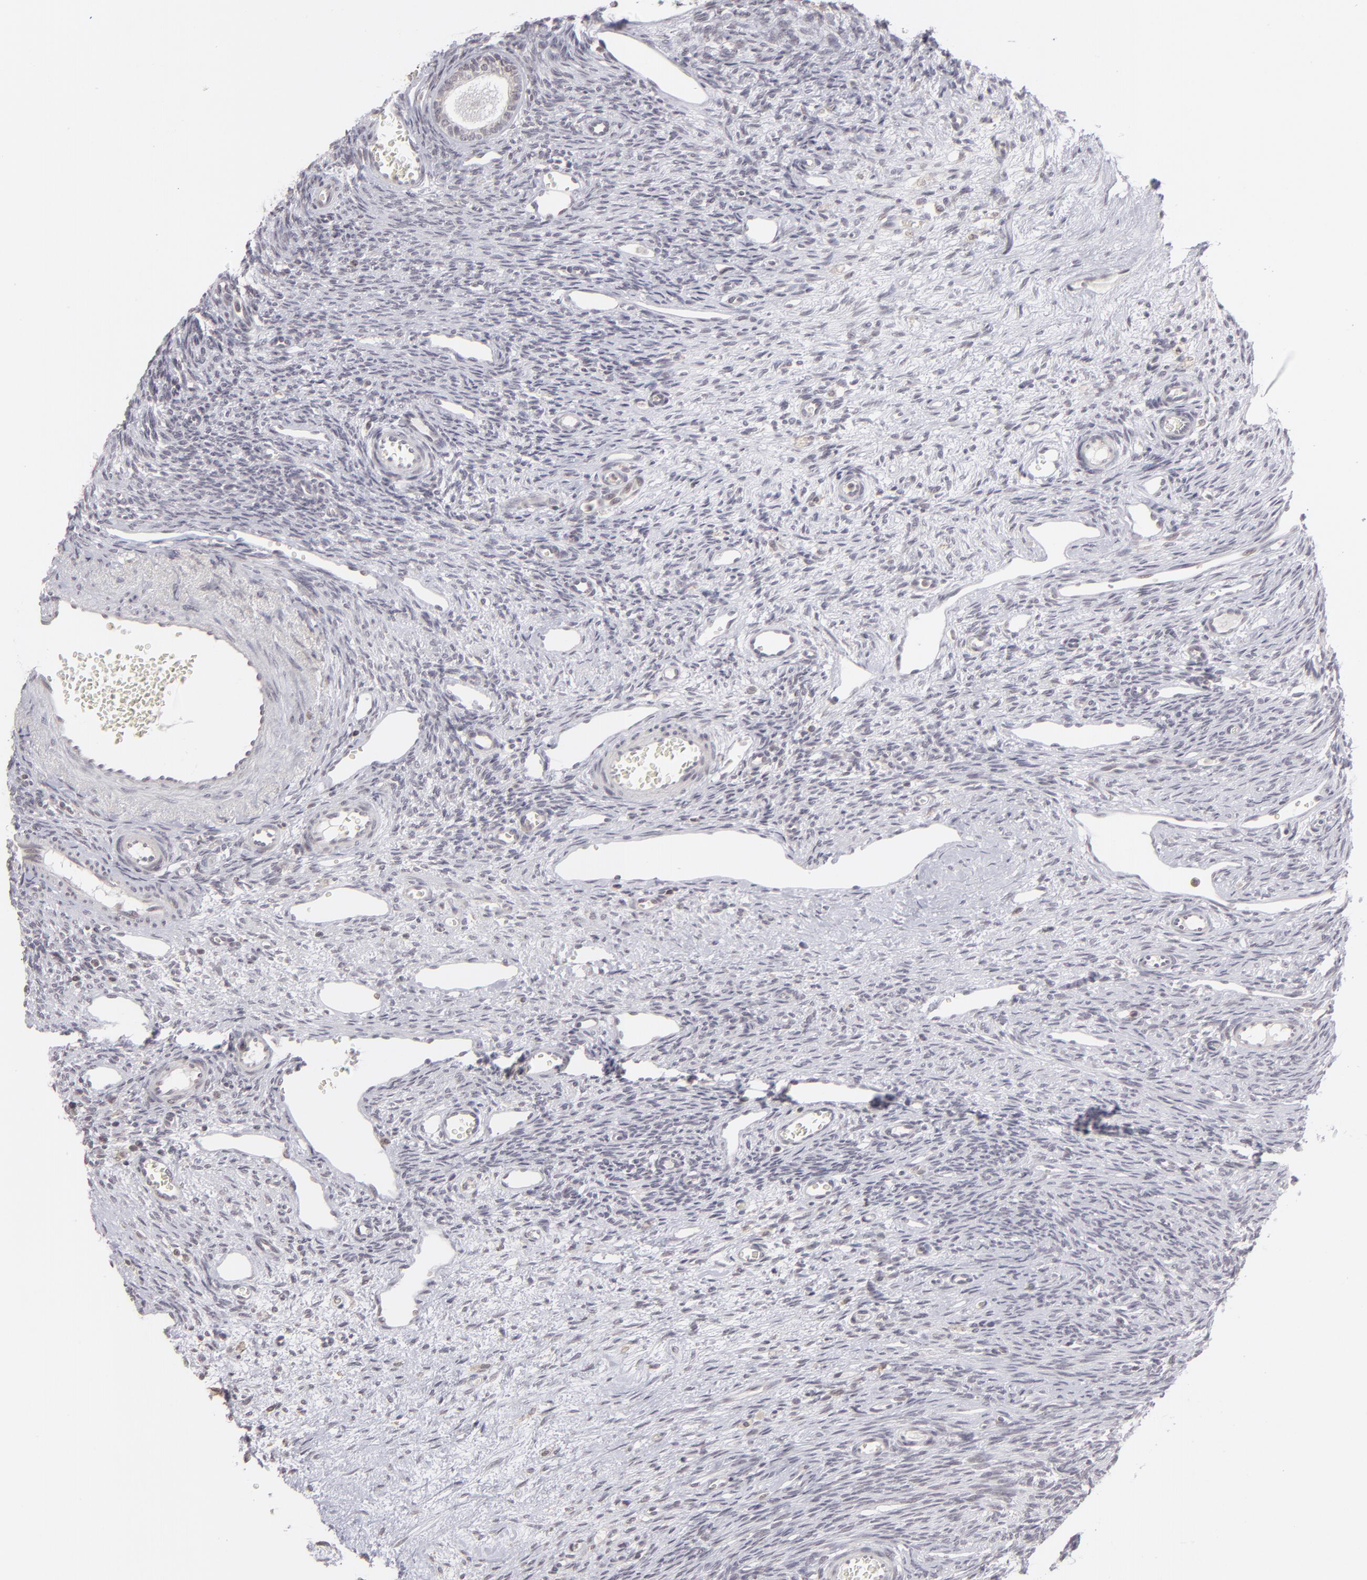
{"staining": {"intensity": "negative", "quantity": "none", "location": "none"}, "tissue": "ovary", "cell_type": "Follicle cells", "image_type": "normal", "snomed": [{"axis": "morphology", "description": "Normal tissue, NOS"}, {"axis": "topography", "description": "Ovary"}], "caption": "Immunohistochemical staining of unremarkable ovary shows no significant expression in follicle cells. (Stains: DAB (3,3'-diaminobenzidine) immunohistochemistry (IHC) with hematoxylin counter stain, Microscopy: brightfield microscopy at high magnification).", "gene": "CLDN2", "patient": {"sex": "female", "age": 33}}